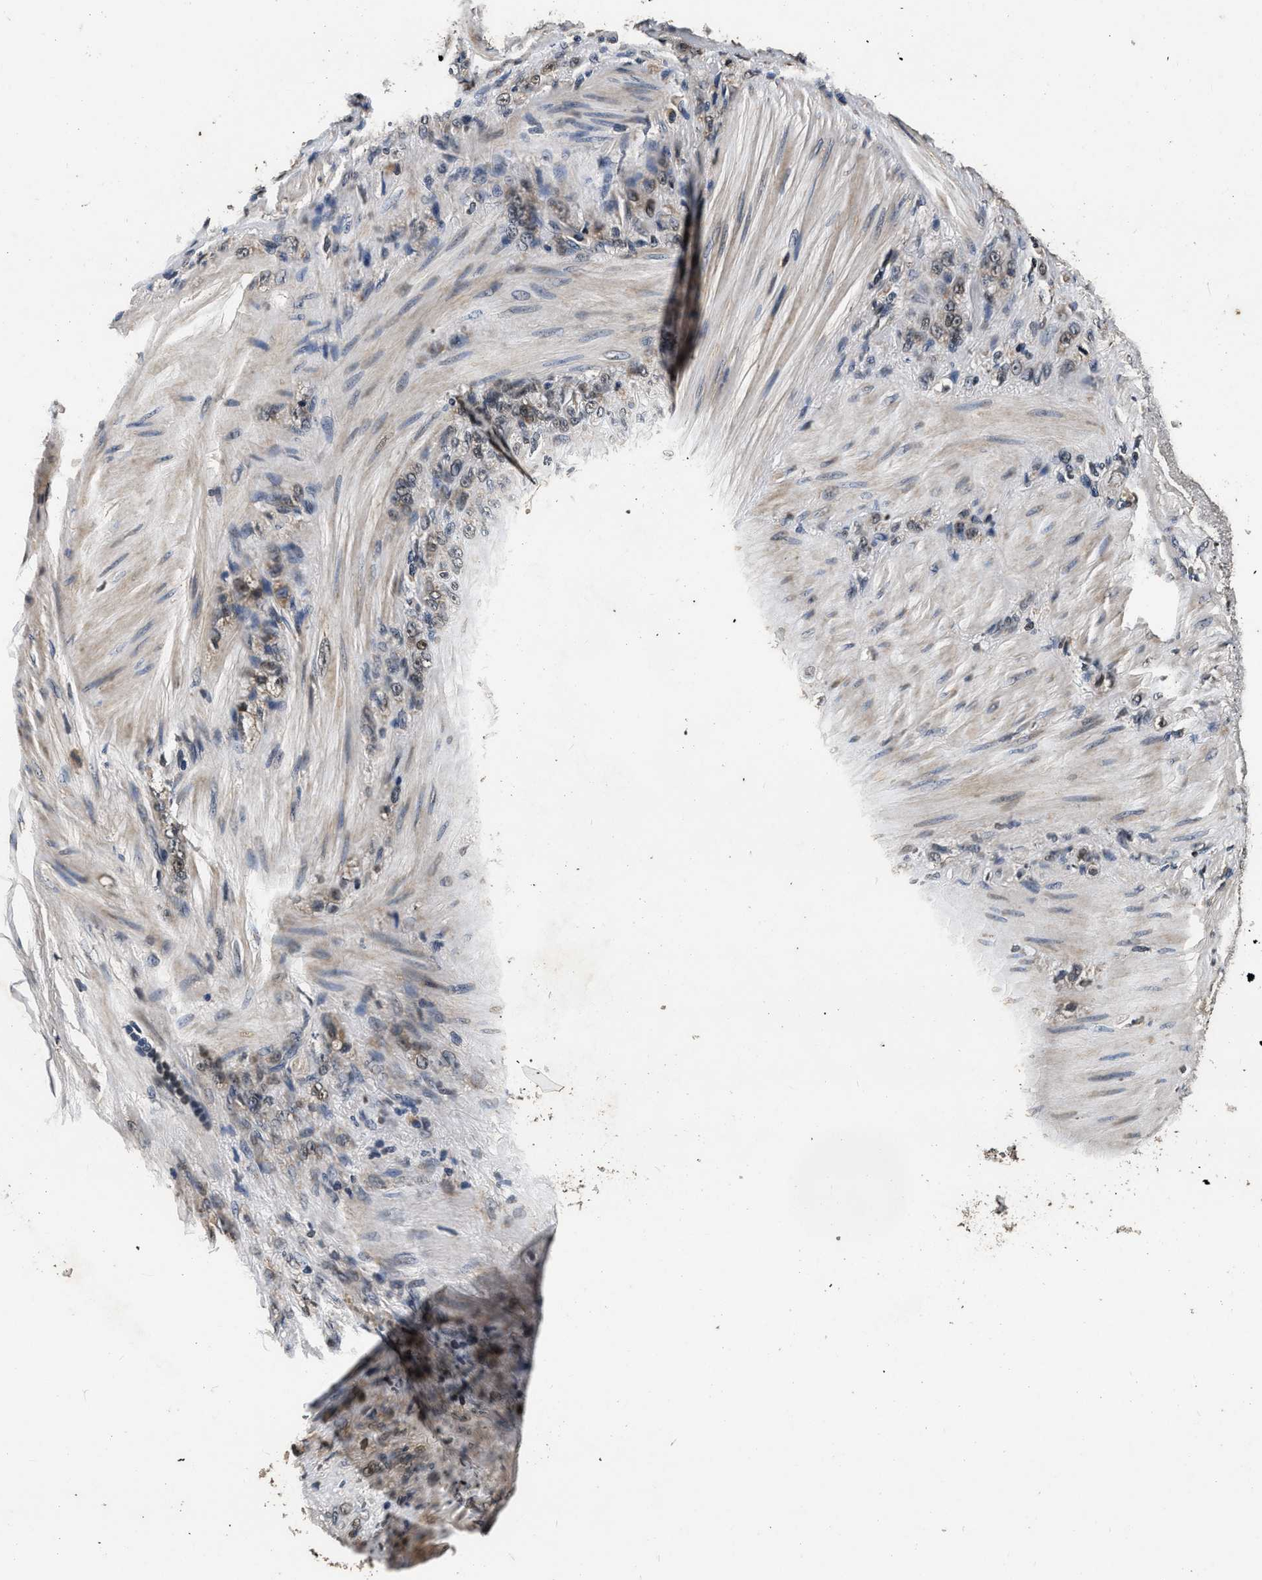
{"staining": {"intensity": "weak", "quantity": "25%-75%", "location": "cytoplasmic/membranous"}, "tissue": "stomach cancer", "cell_type": "Tumor cells", "image_type": "cancer", "snomed": [{"axis": "morphology", "description": "Normal tissue, NOS"}, {"axis": "morphology", "description": "Adenocarcinoma, NOS"}, {"axis": "topography", "description": "Stomach"}], "caption": "Immunohistochemistry image of neoplastic tissue: stomach cancer stained using IHC reveals low levels of weak protein expression localized specifically in the cytoplasmic/membranous of tumor cells, appearing as a cytoplasmic/membranous brown color.", "gene": "CSTF1", "patient": {"sex": "male", "age": 82}}